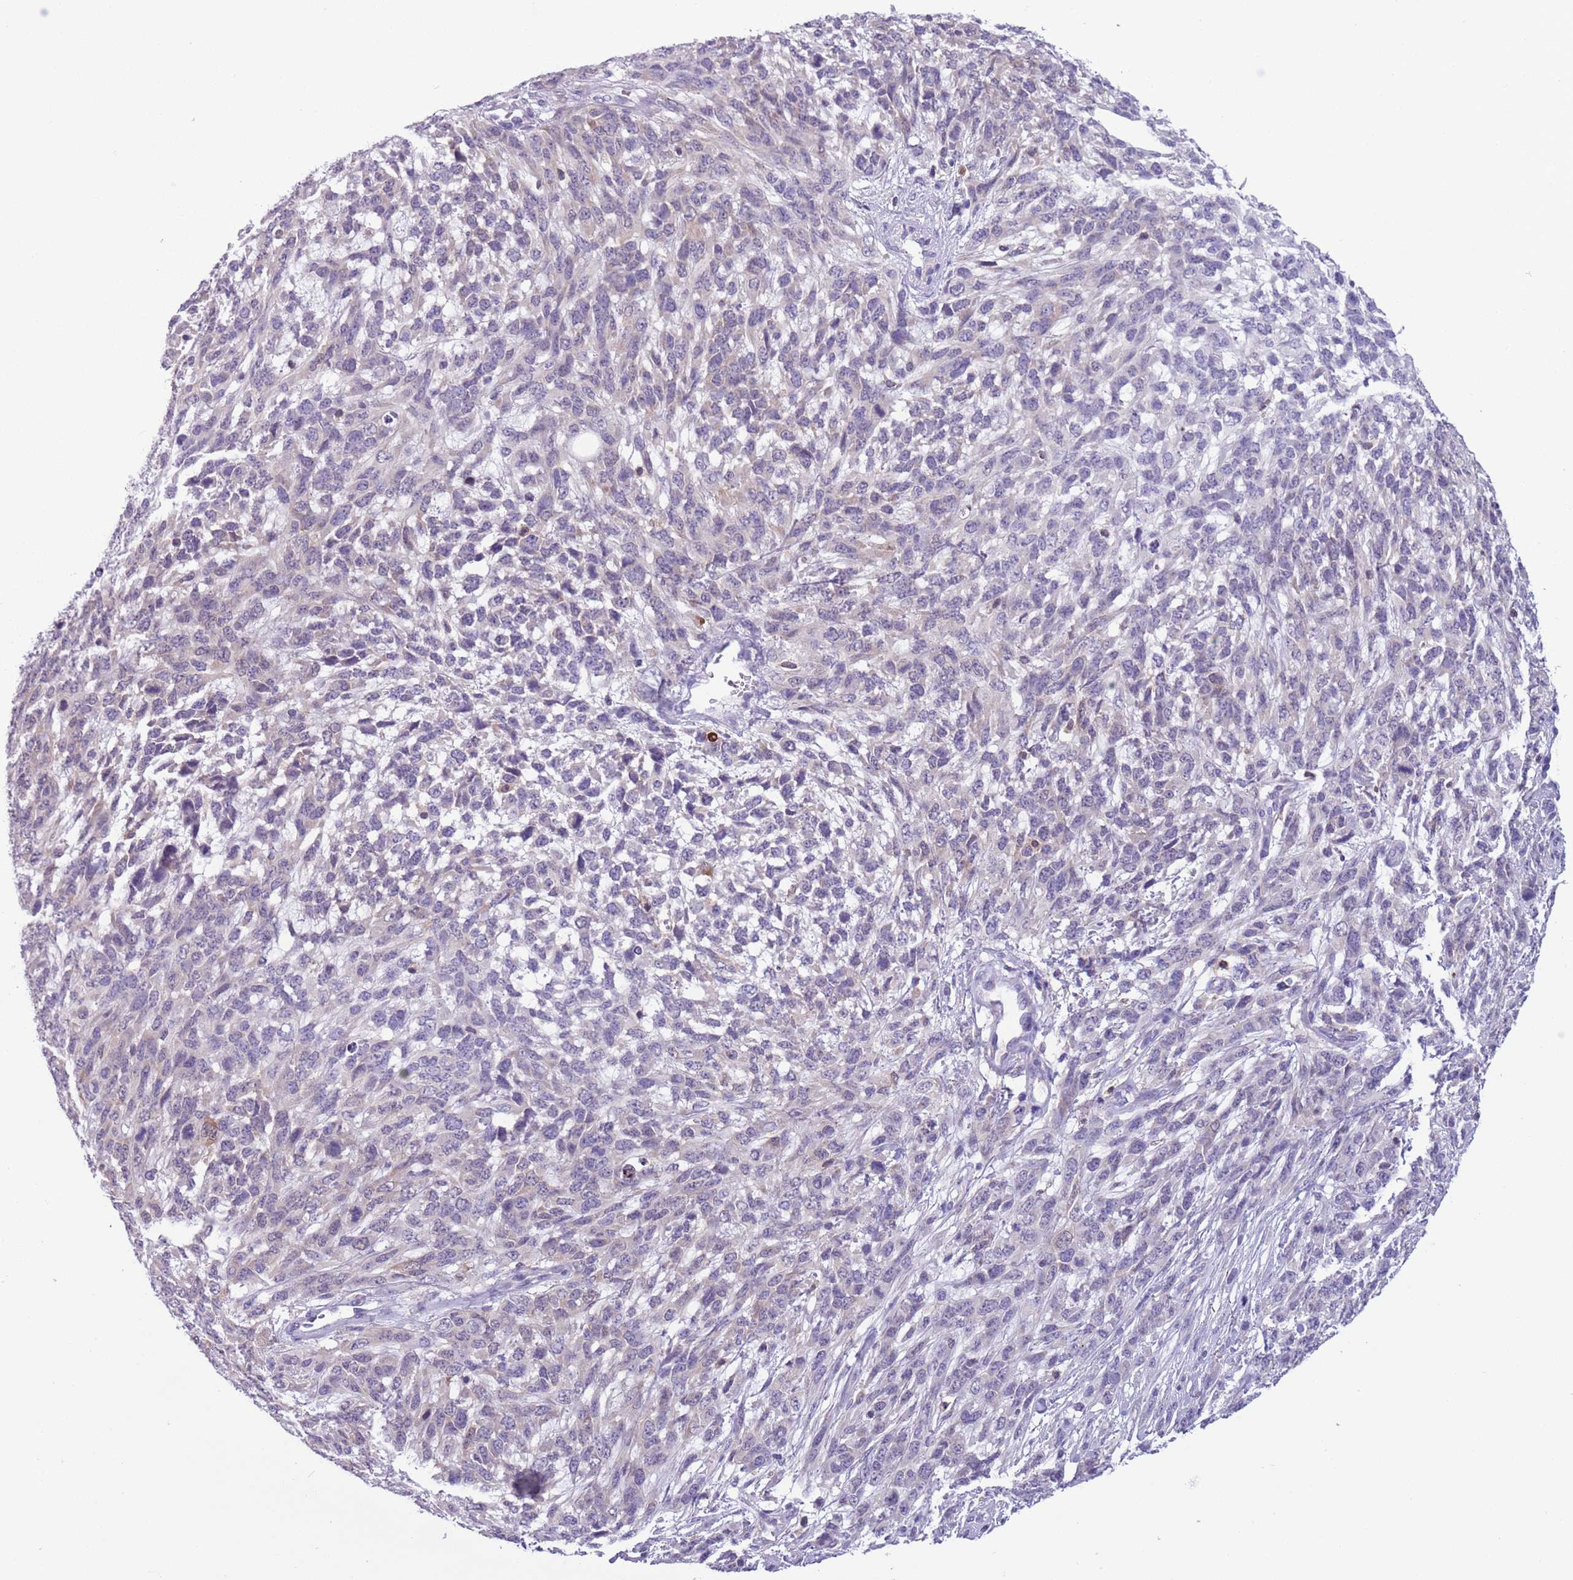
{"staining": {"intensity": "negative", "quantity": "none", "location": "none"}, "tissue": "melanoma", "cell_type": "Tumor cells", "image_type": "cancer", "snomed": [{"axis": "morphology", "description": "Normal morphology"}, {"axis": "morphology", "description": "Malignant melanoma, NOS"}, {"axis": "topography", "description": "Skin"}], "caption": "The photomicrograph displays no significant staining in tumor cells of malignant melanoma.", "gene": "PFKFB2", "patient": {"sex": "female", "age": 72}}